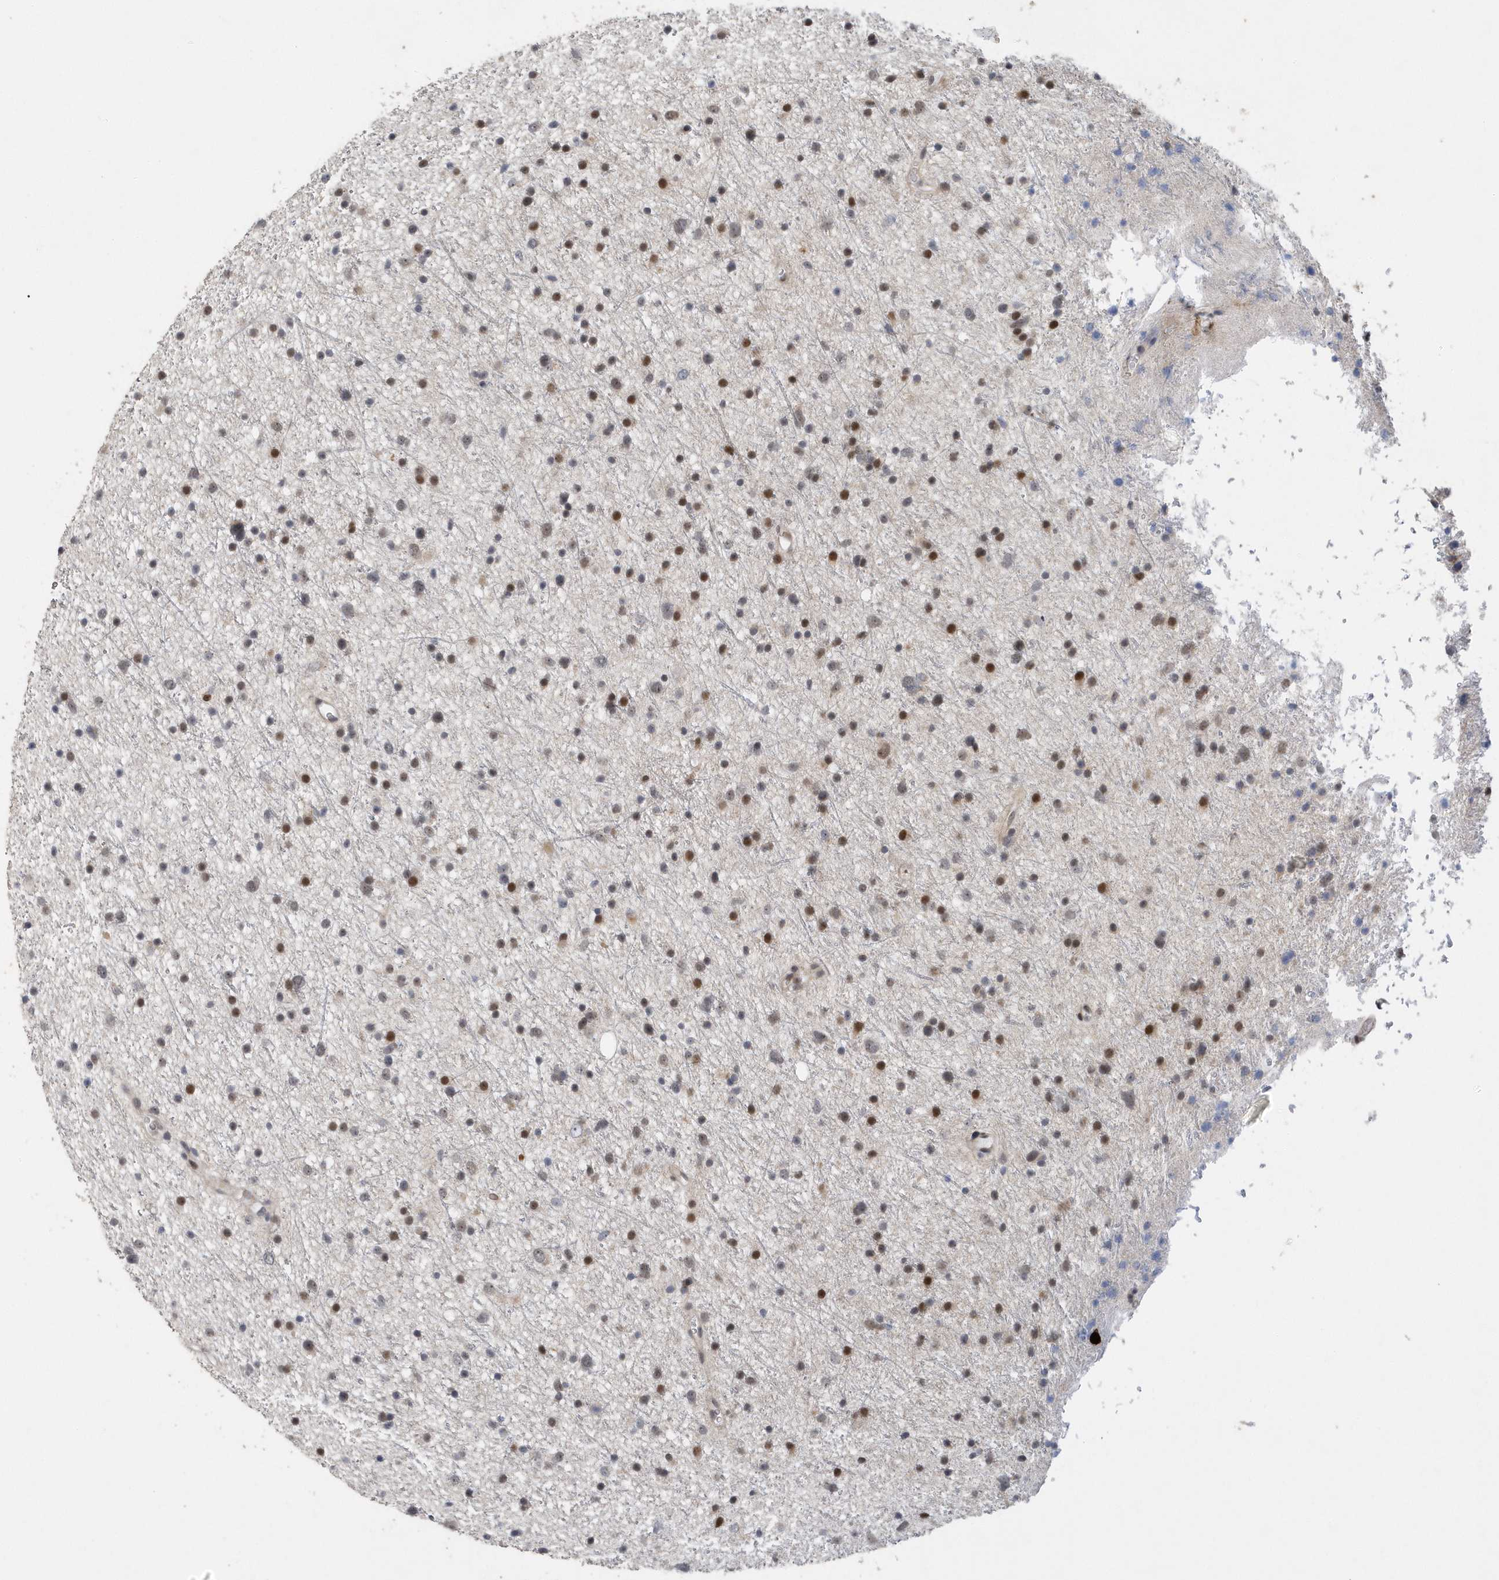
{"staining": {"intensity": "moderate", "quantity": "25%-75%", "location": "nuclear"}, "tissue": "glioma", "cell_type": "Tumor cells", "image_type": "cancer", "snomed": [{"axis": "morphology", "description": "Glioma, malignant, Low grade"}, {"axis": "topography", "description": "Cerebral cortex"}], "caption": "Immunohistochemical staining of glioma displays medium levels of moderate nuclear protein positivity in about 25%-75% of tumor cells.", "gene": "RPP30", "patient": {"sex": "female", "age": 39}}